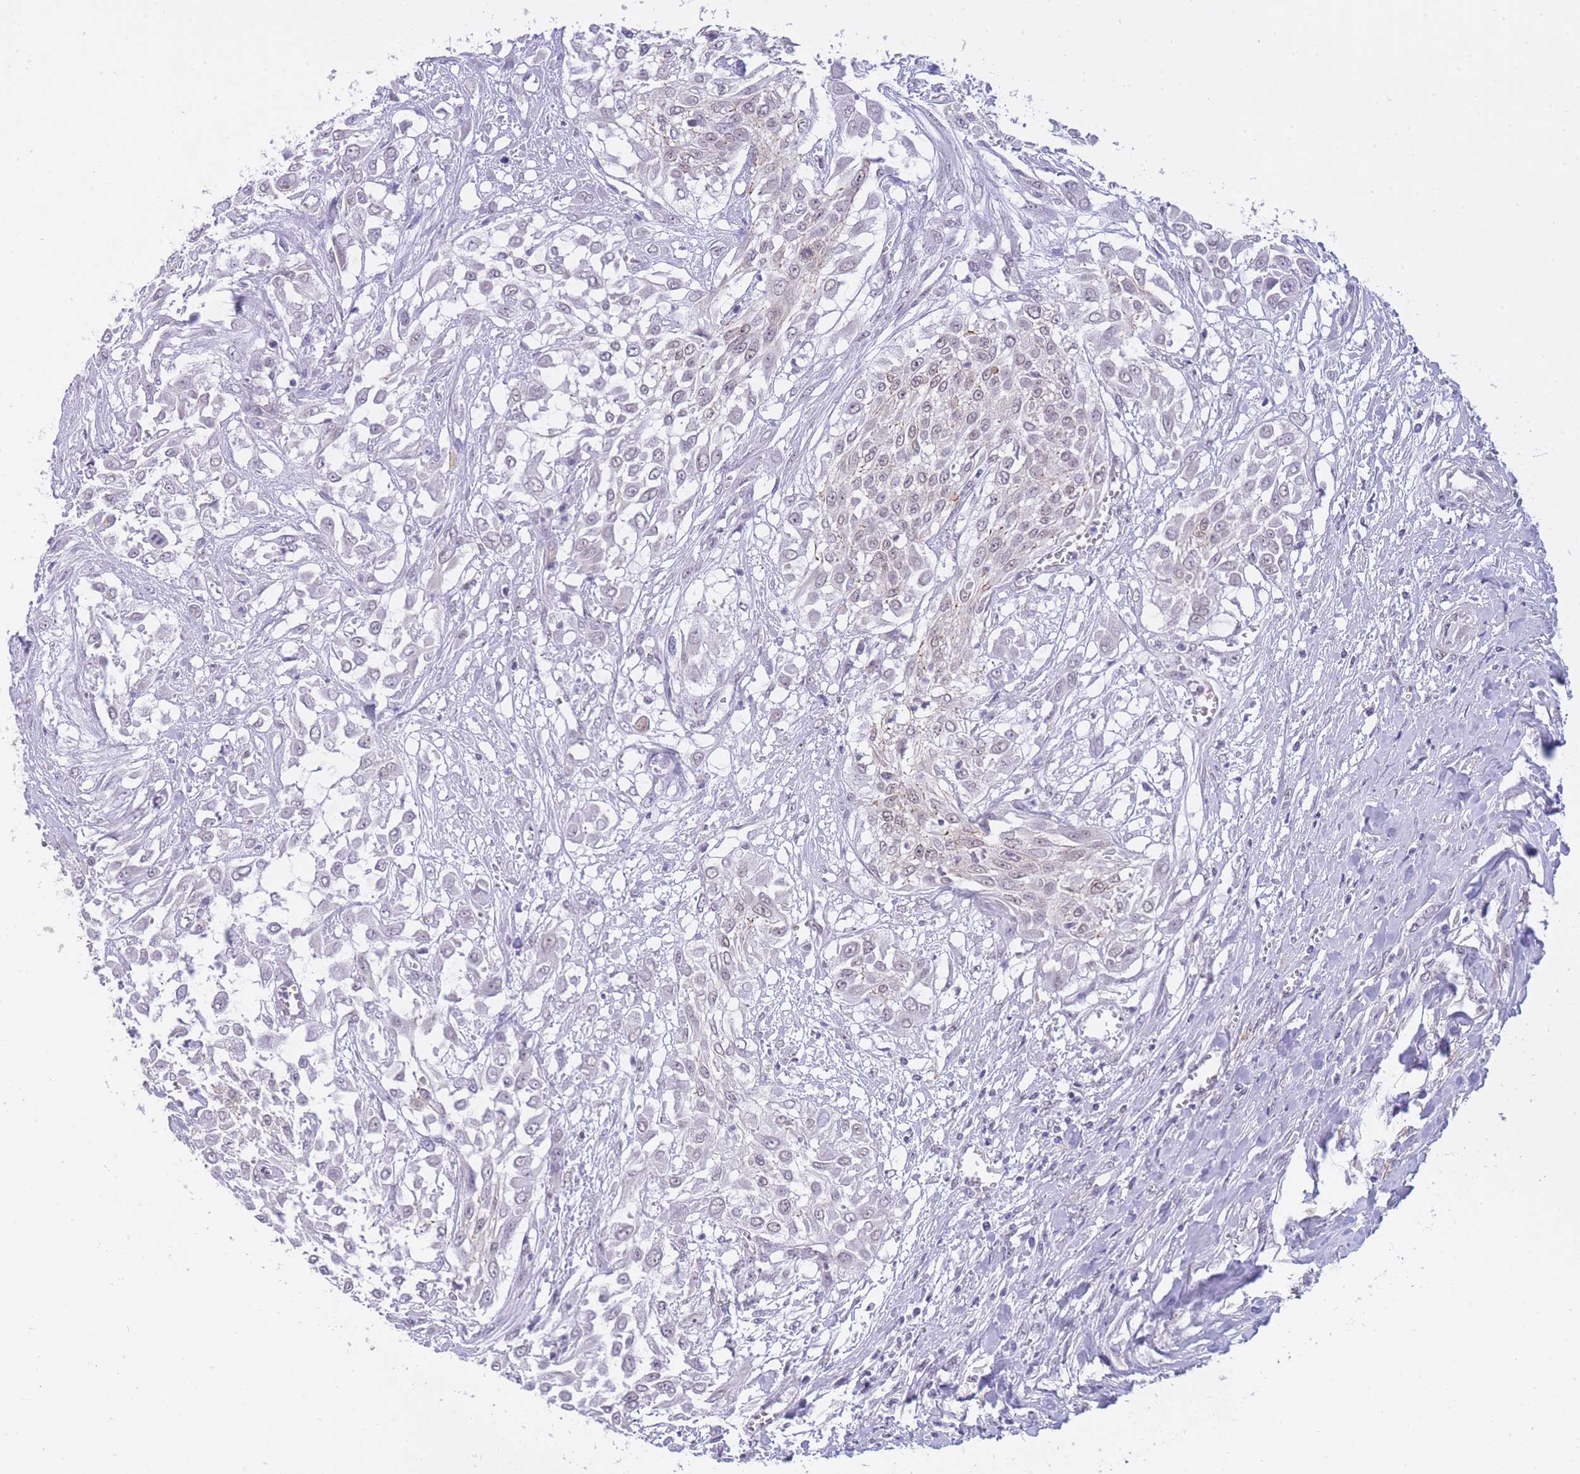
{"staining": {"intensity": "weak", "quantity": "<25%", "location": "nuclear"}, "tissue": "urothelial cancer", "cell_type": "Tumor cells", "image_type": "cancer", "snomed": [{"axis": "morphology", "description": "Urothelial carcinoma, High grade"}, {"axis": "topography", "description": "Urinary bladder"}], "caption": "This is an immunohistochemistry (IHC) image of human urothelial cancer. There is no staining in tumor cells.", "gene": "FRAT2", "patient": {"sex": "male", "age": 57}}